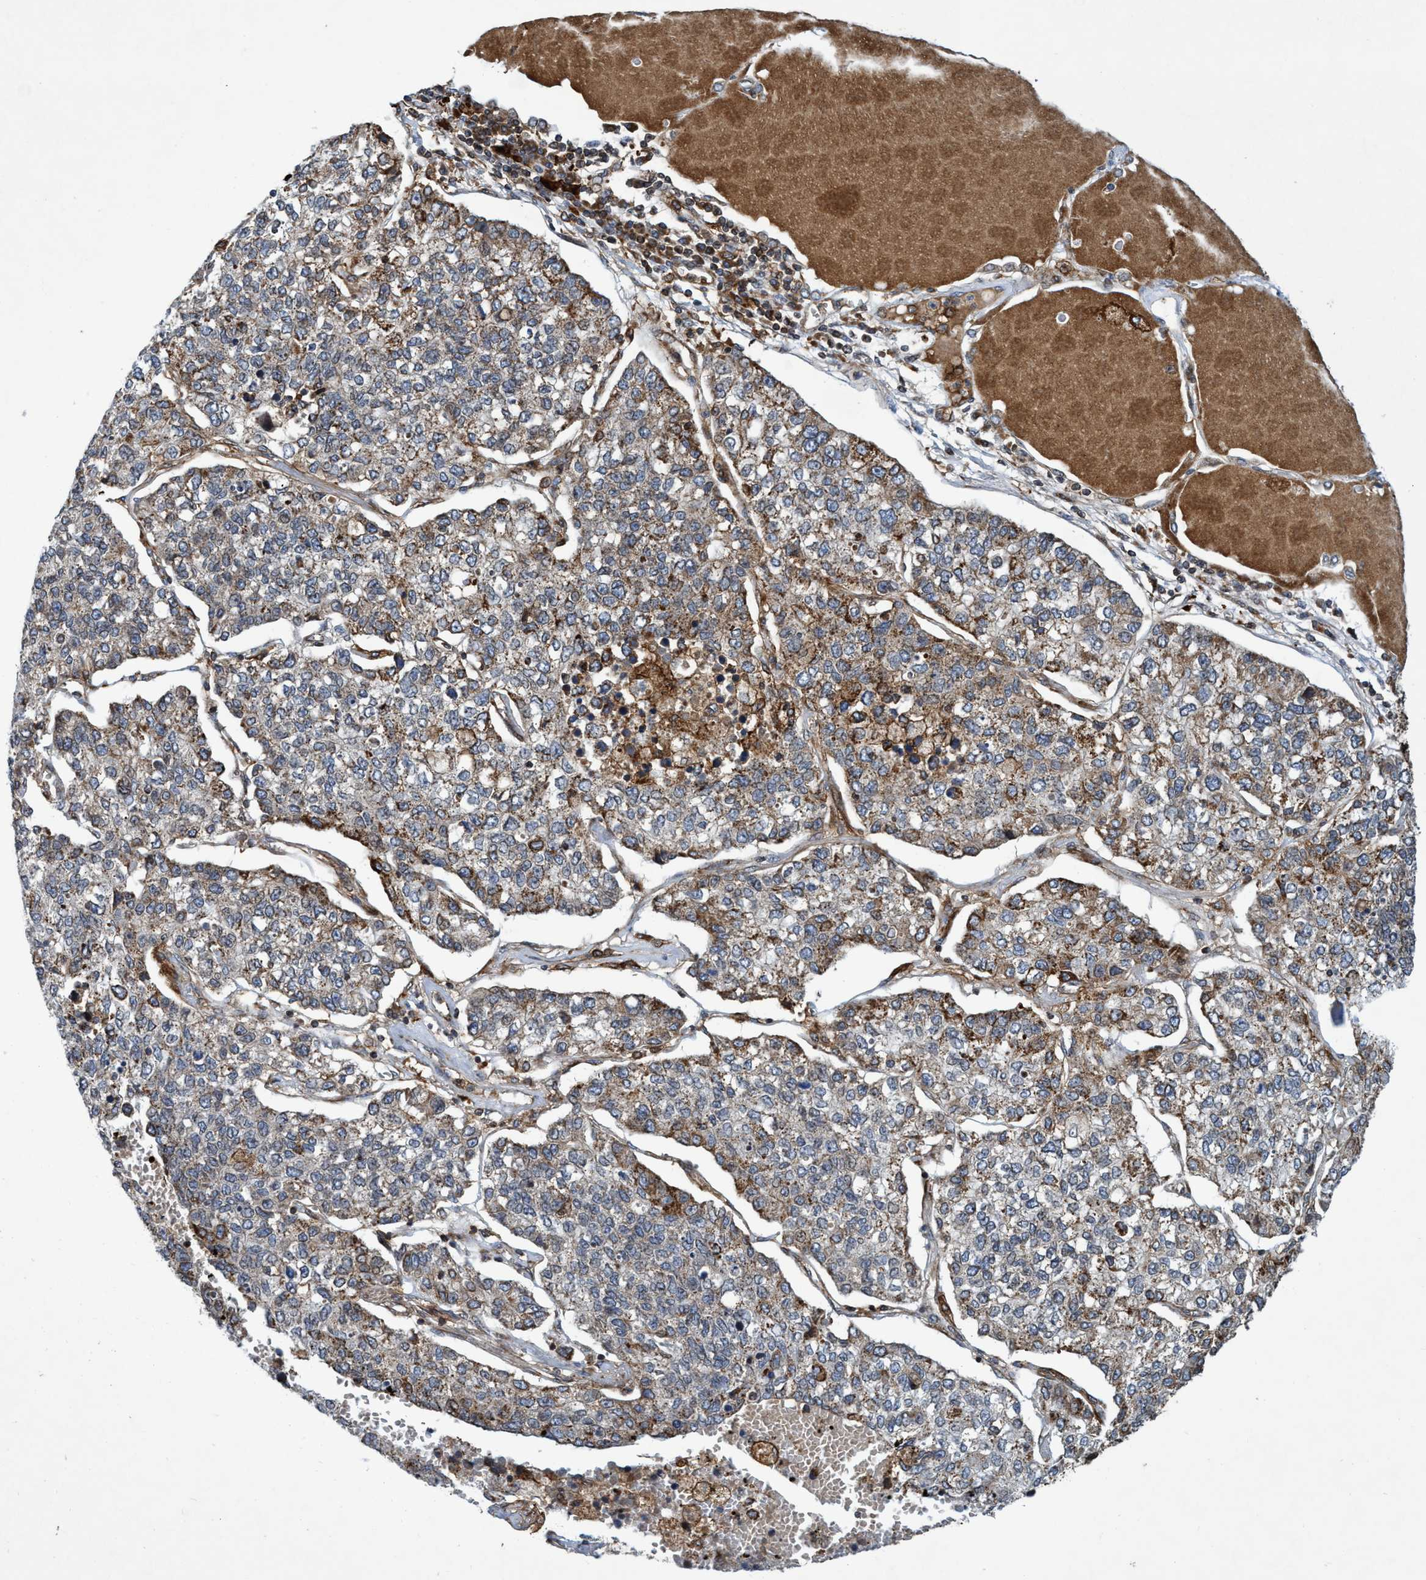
{"staining": {"intensity": "weak", "quantity": "<25%", "location": "cytoplasmic/membranous"}, "tissue": "lung cancer", "cell_type": "Tumor cells", "image_type": "cancer", "snomed": [{"axis": "morphology", "description": "Adenocarcinoma, NOS"}, {"axis": "topography", "description": "Lung"}], "caption": "Histopathology image shows no protein expression in tumor cells of adenocarcinoma (lung) tissue. (DAB (3,3'-diaminobenzidine) IHC visualized using brightfield microscopy, high magnification).", "gene": "SLC16A3", "patient": {"sex": "male", "age": 49}}